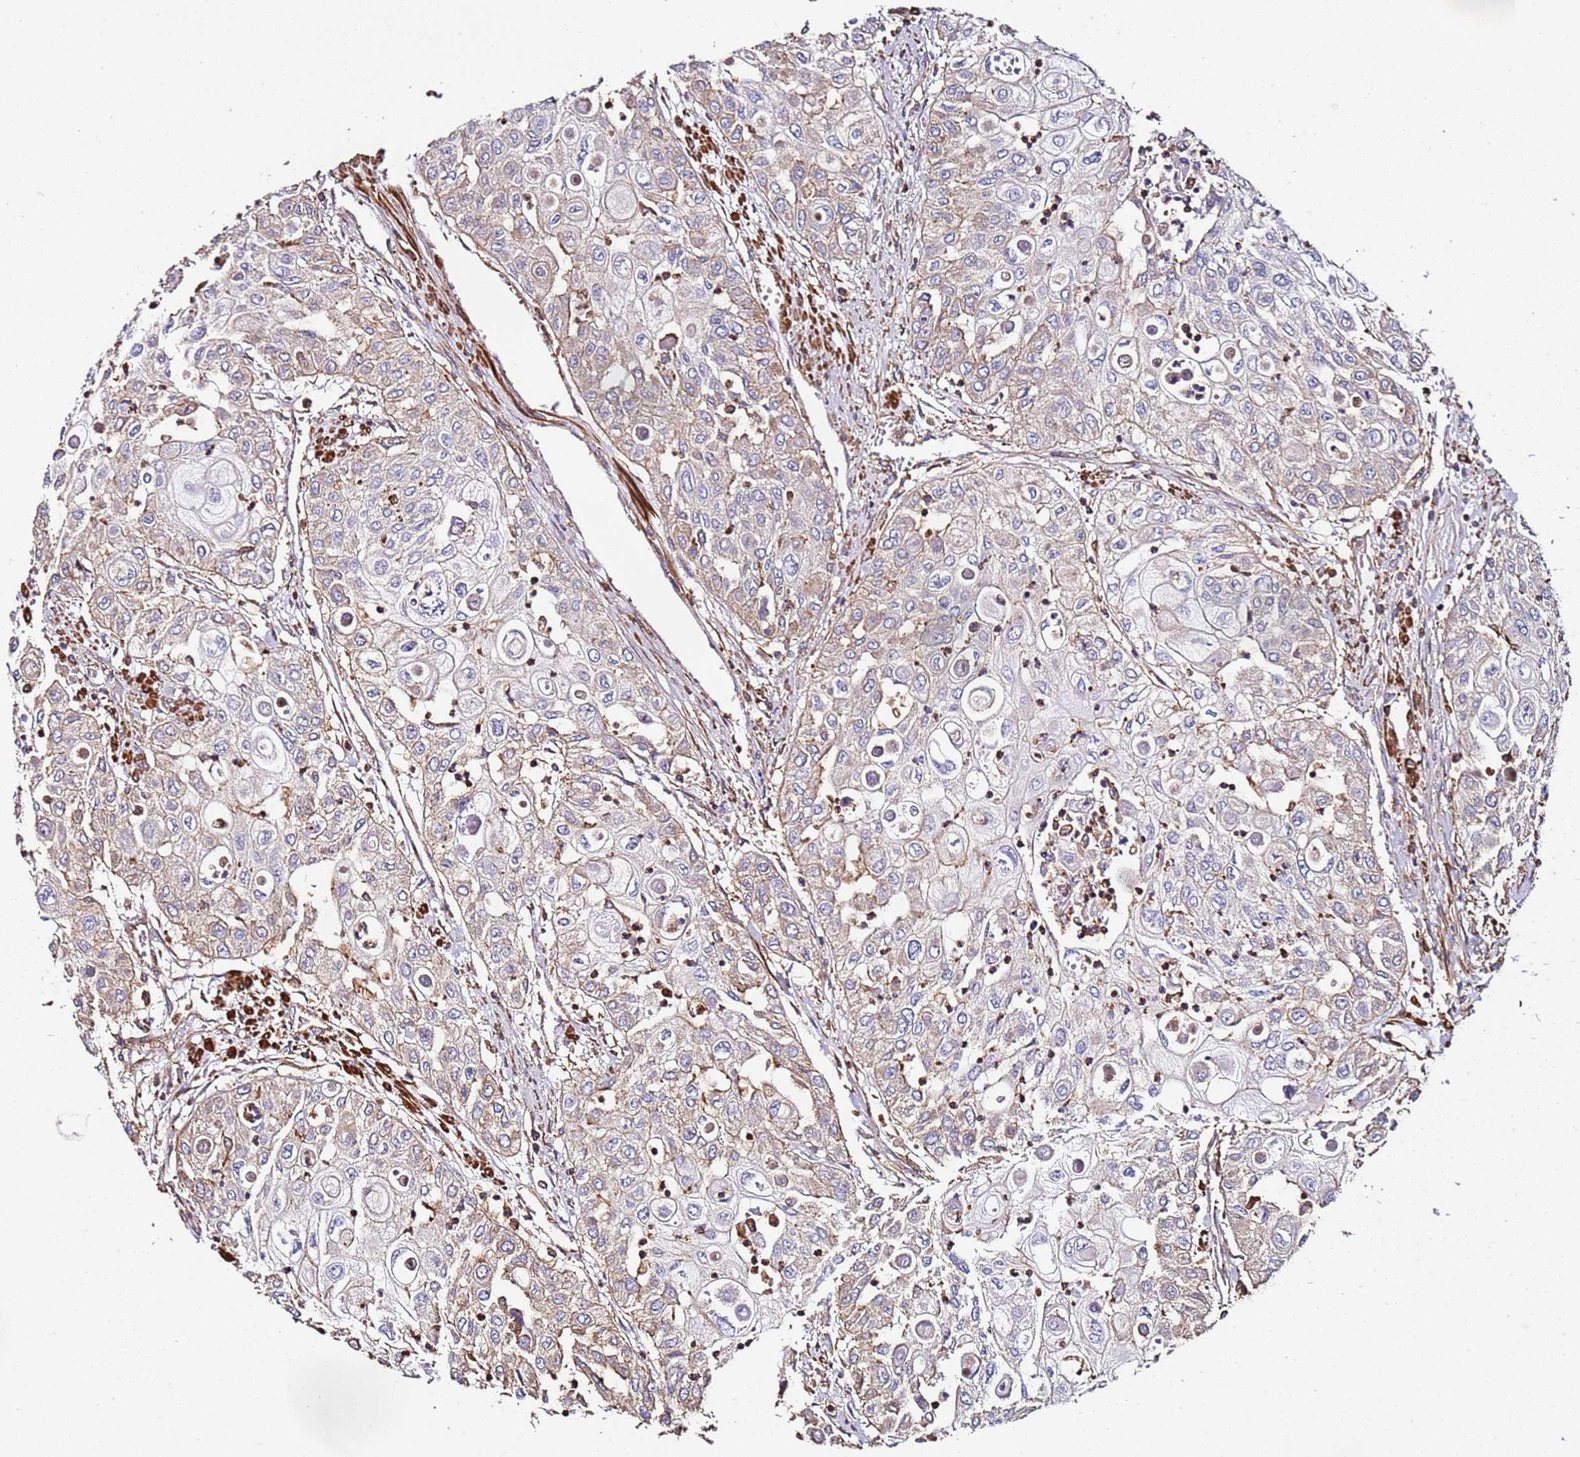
{"staining": {"intensity": "weak", "quantity": "25%-75%", "location": "cytoplasmic/membranous"}, "tissue": "urothelial cancer", "cell_type": "Tumor cells", "image_type": "cancer", "snomed": [{"axis": "morphology", "description": "Urothelial carcinoma, High grade"}, {"axis": "topography", "description": "Urinary bladder"}], "caption": "IHC of high-grade urothelial carcinoma exhibits low levels of weak cytoplasmic/membranous positivity in approximately 25%-75% of tumor cells.", "gene": "CYP2U1", "patient": {"sex": "female", "age": 79}}